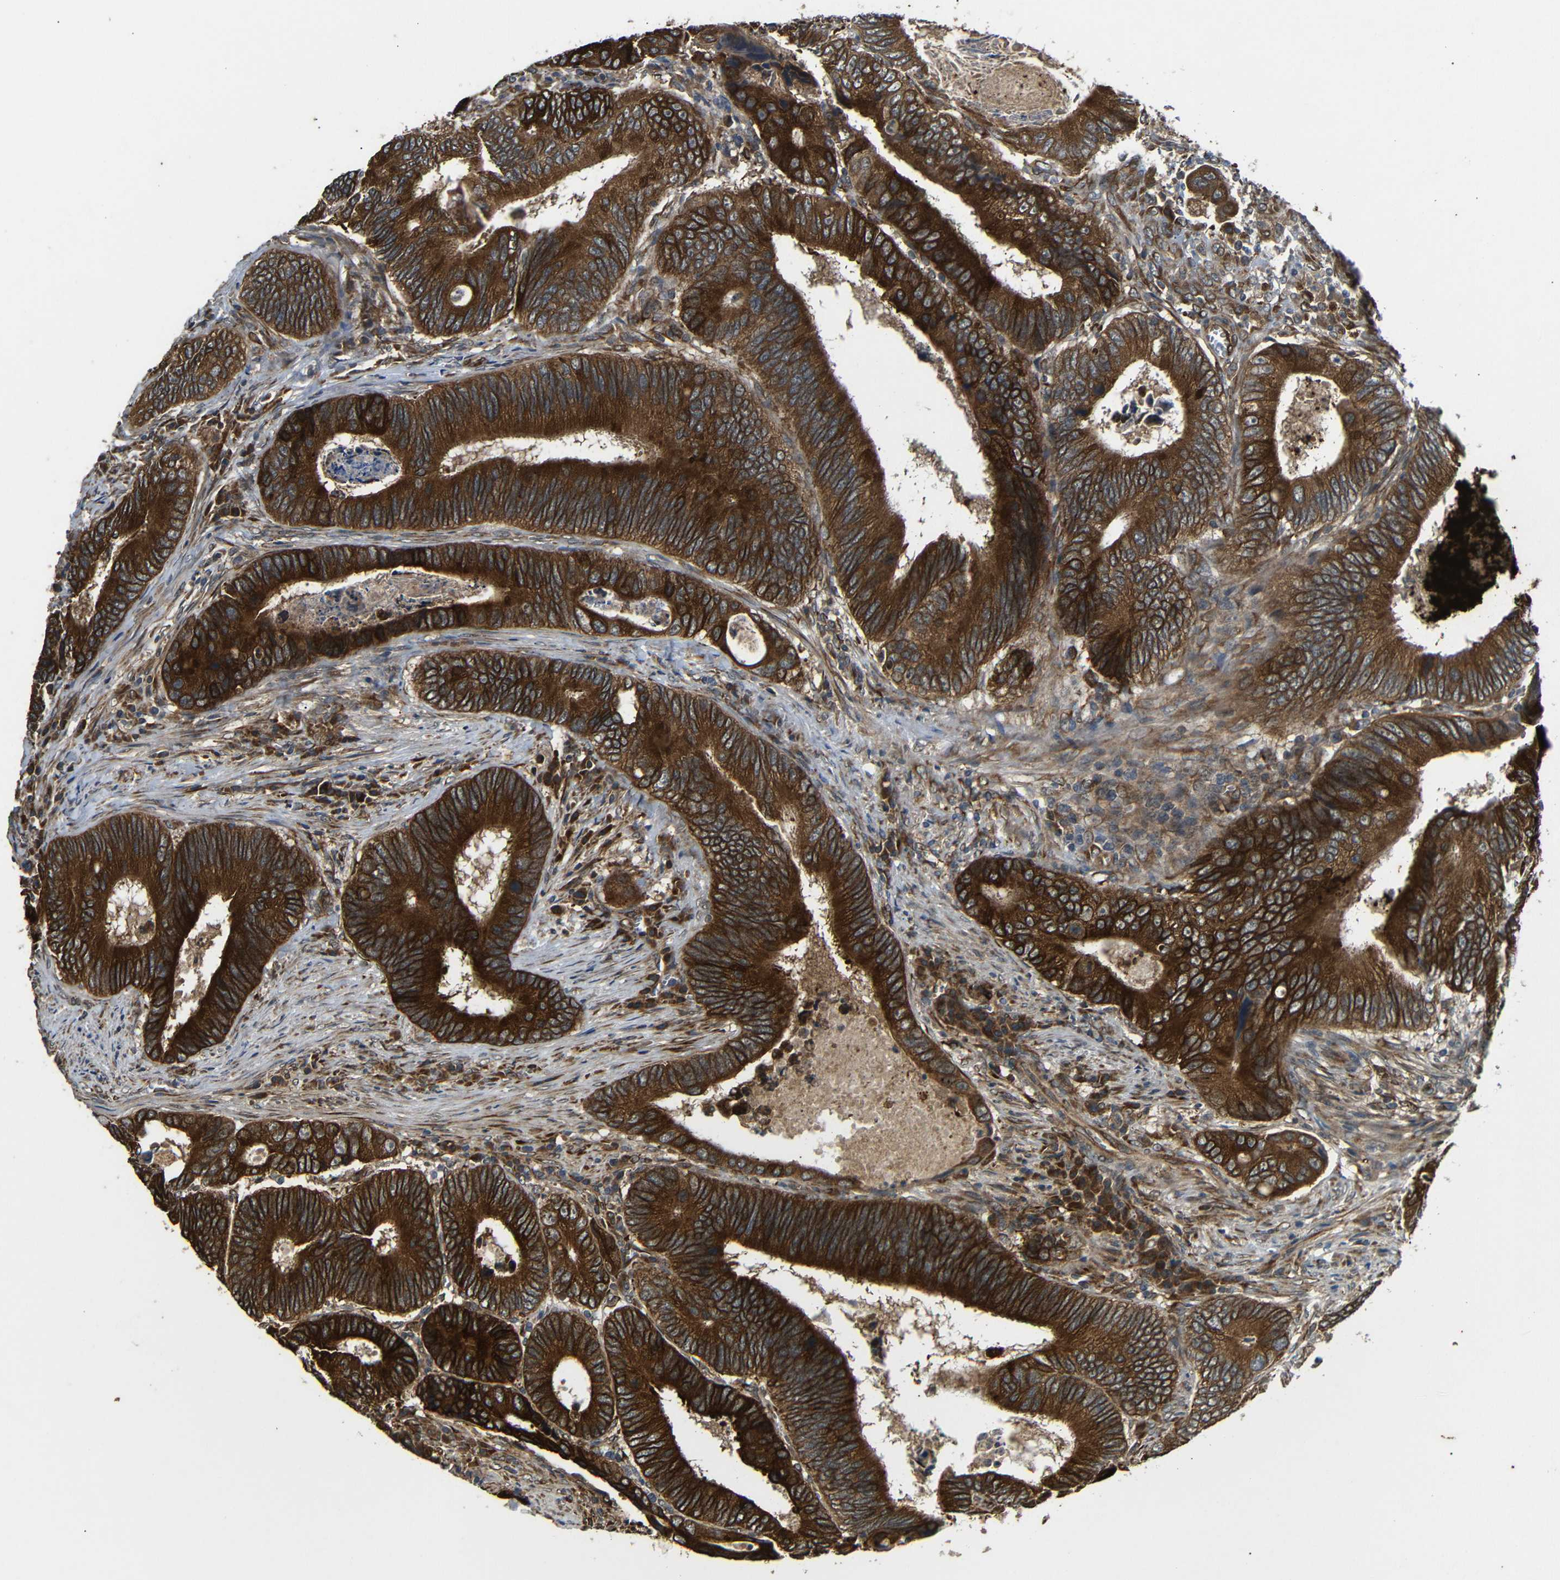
{"staining": {"intensity": "strong", "quantity": ">75%", "location": "cytoplasmic/membranous"}, "tissue": "colorectal cancer", "cell_type": "Tumor cells", "image_type": "cancer", "snomed": [{"axis": "morphology", "description": "Inflammation, NOS"}, {"axis": "morphology", "description": "Adenocarcinoma, NOS"}, {"axis": "topography", "description": "Colon"}], "caption": "An immunohistochemistry (IHC) histopathology image of neoplastic tissue is shown. Protein staining in brown labels strong cytoplasmic/membranous positivity in colorectal adenocarcinoma within tumor cells.", "gene": "TRPC1", "patient": {"sex": "male", "age": 72}}